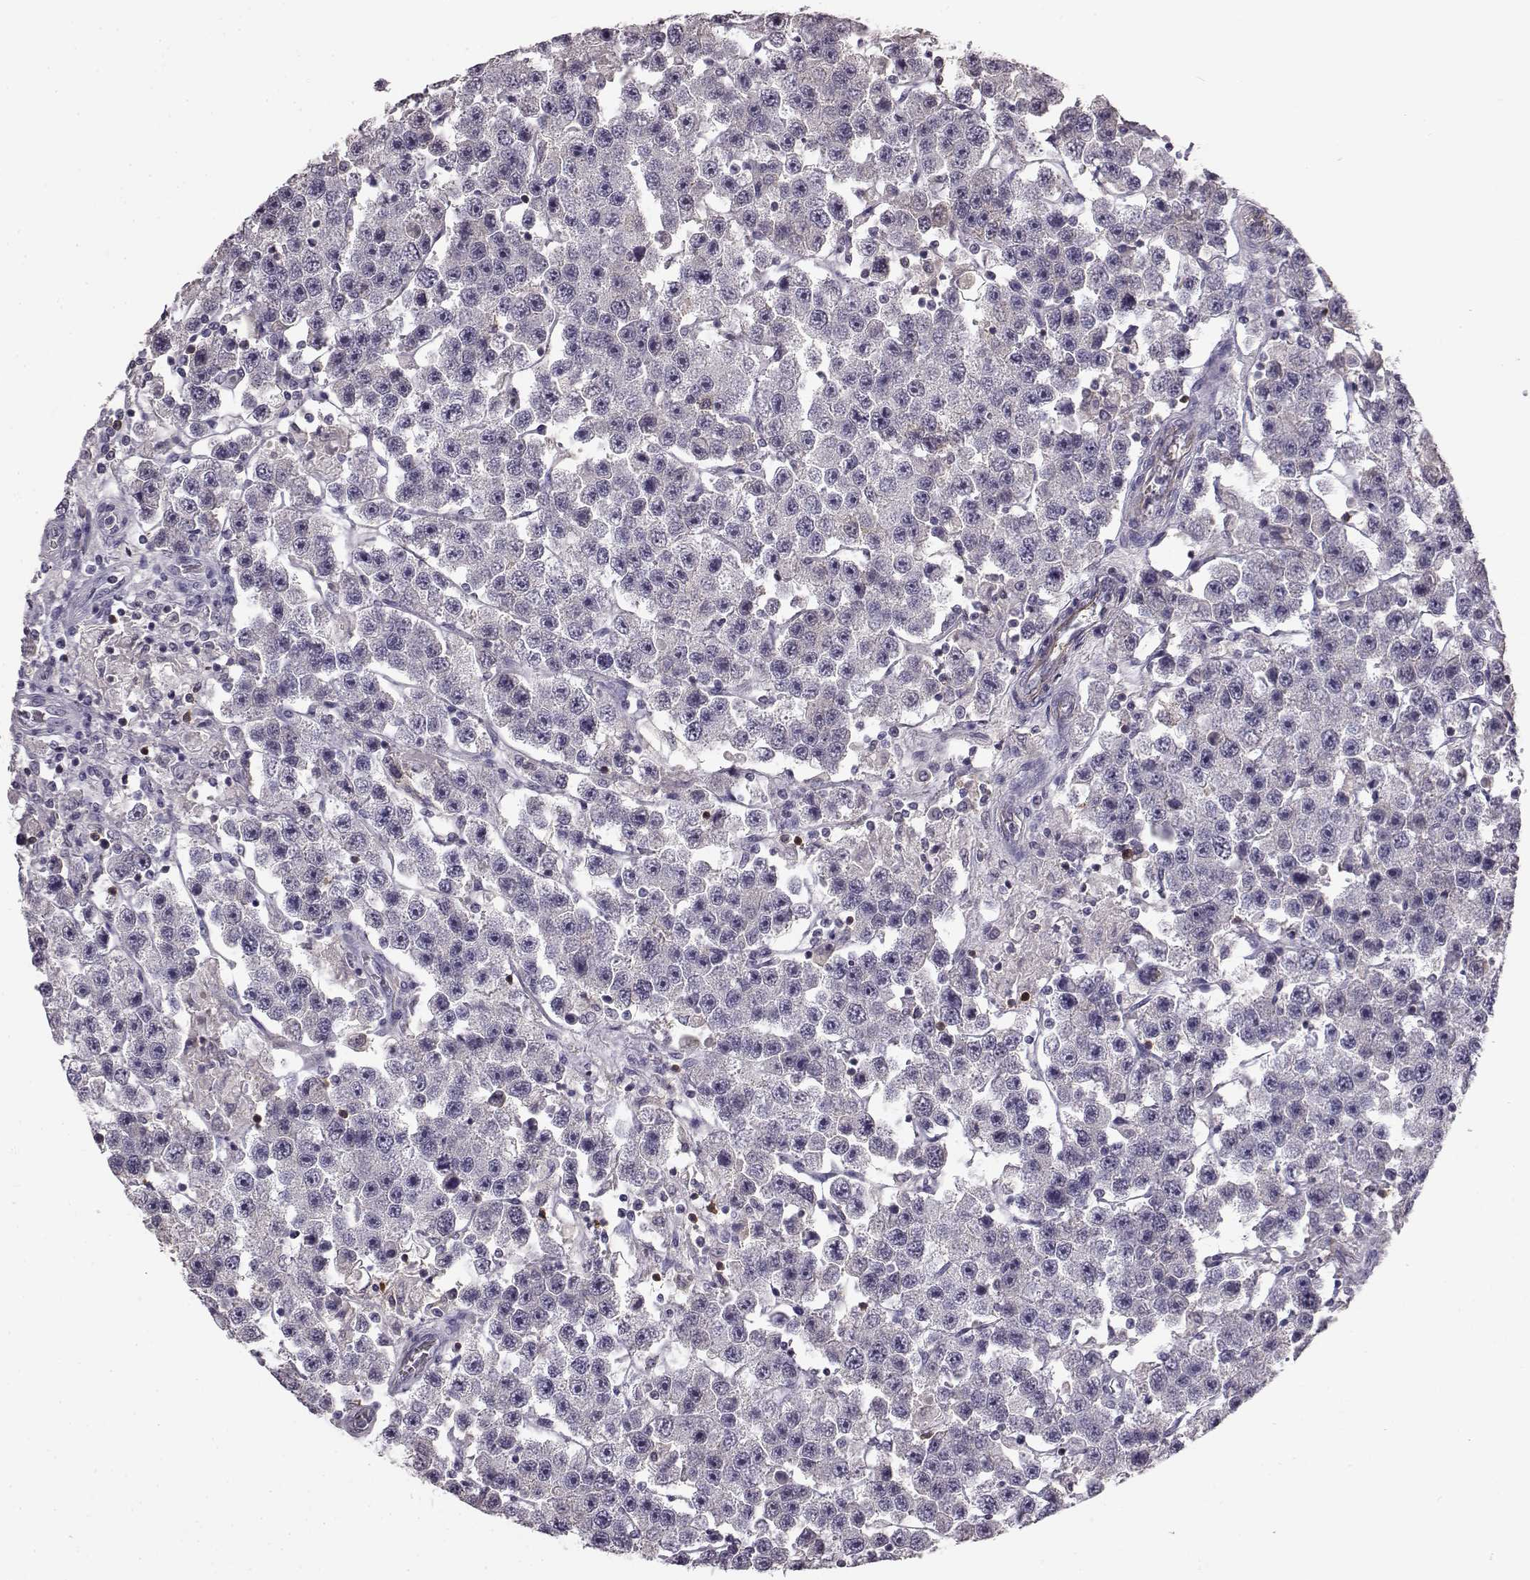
{"staining": {"intensity": "negative", "quantity": "none", "location": "none"}, "tissue": "testis cancer", "cell_type": "Tumor cells", "image_type": "cancer", "snomed": [{"axis": "morphology", "description": "Seminoma, NOS"}, {"axis": "topography", "description": "Testis"}], "caption": "DAB immunohistochemical staining of testis cancer (seminoma) shows no significant staining in tumor cells. (Stains: DAB (3,3'-diaminobenzidine) IHC with hematoxylin counter stain, Microscopy: brightfield microscopy at high magnification).", "gene": "KRT85", "patient": {"sex": "male", "age": 45}}